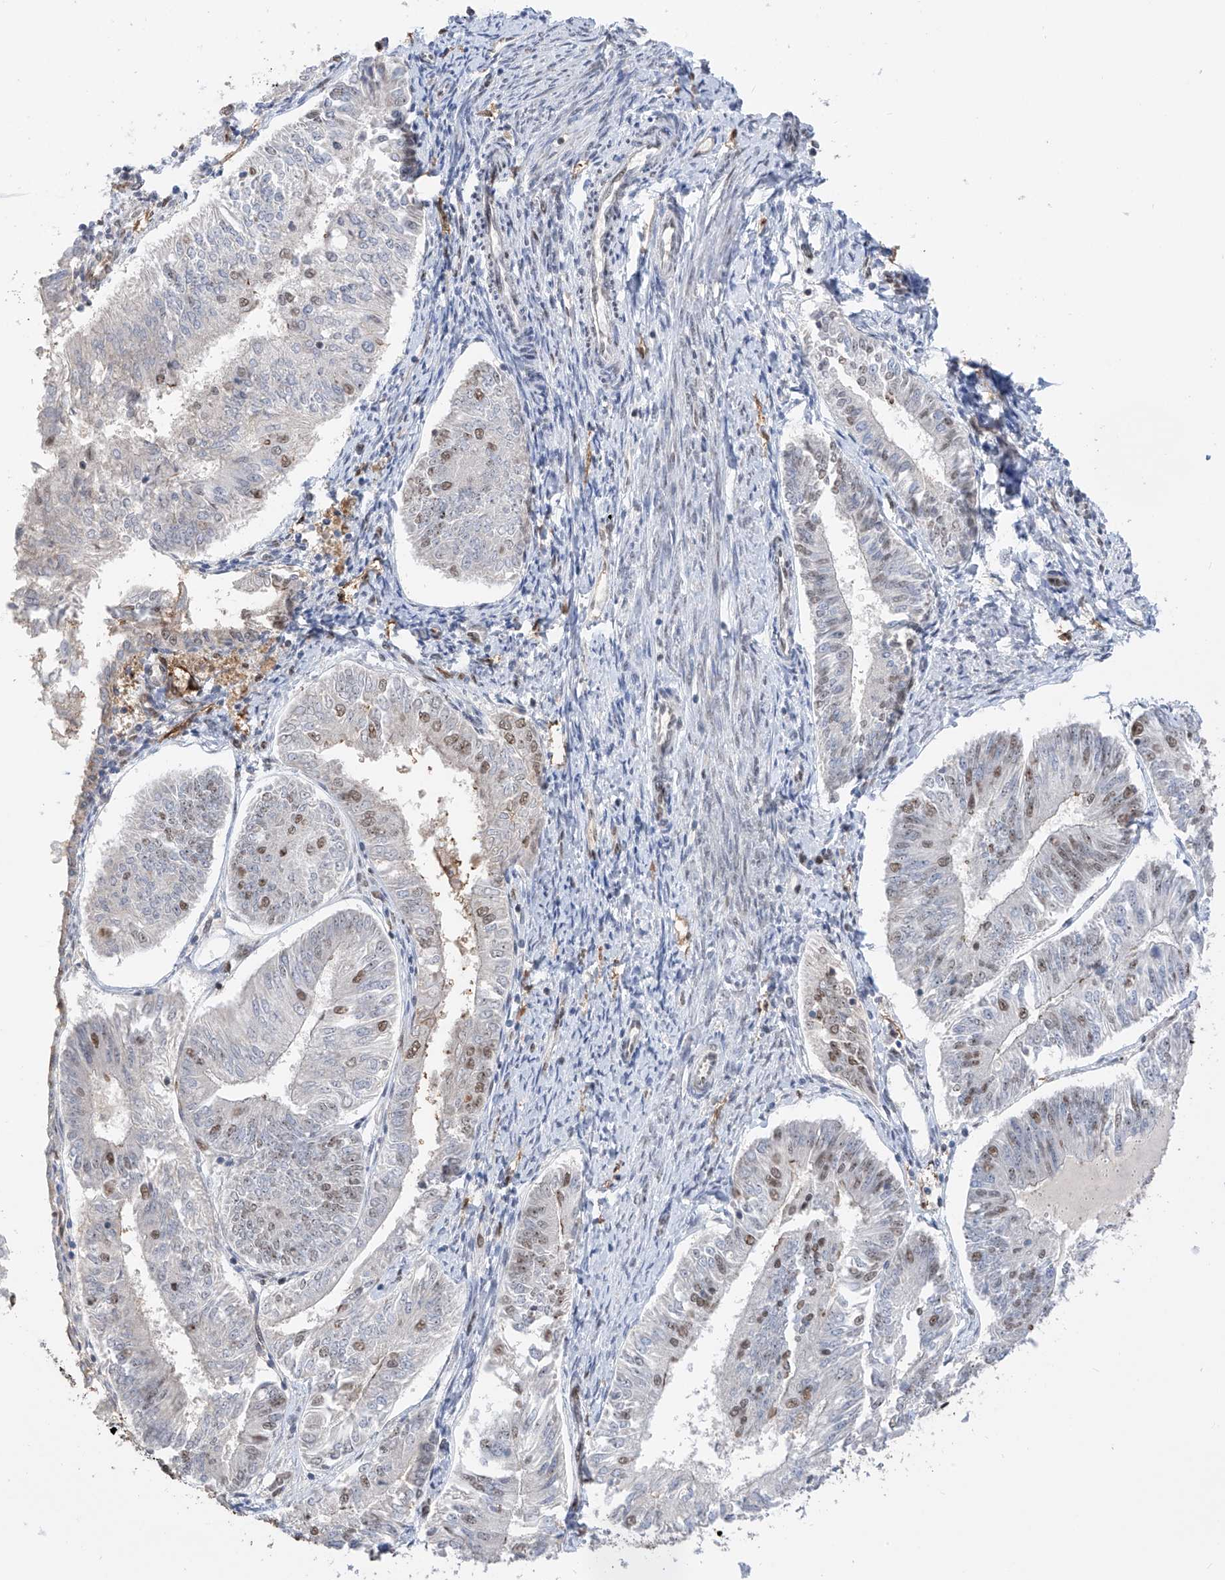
{"staining": {"intensity": "weak", "quantity": "<25%", "location": "nuclear"}, "tissue": "endometrial cancer", "cell_type": "Tumor cells", "image_type": "cancer", "snomed": [{"axis": "morphology", "description": "Adenocarcinoma, NOS"}, {"axis": "topography", "description": "Endometrium"}], "caption": "Endometrial cancer was stained to show a protein in brown. There is no significant staining in tumor cells.", "gene": "C1orf131", "patient": {"sex": "female", "age": 58}}